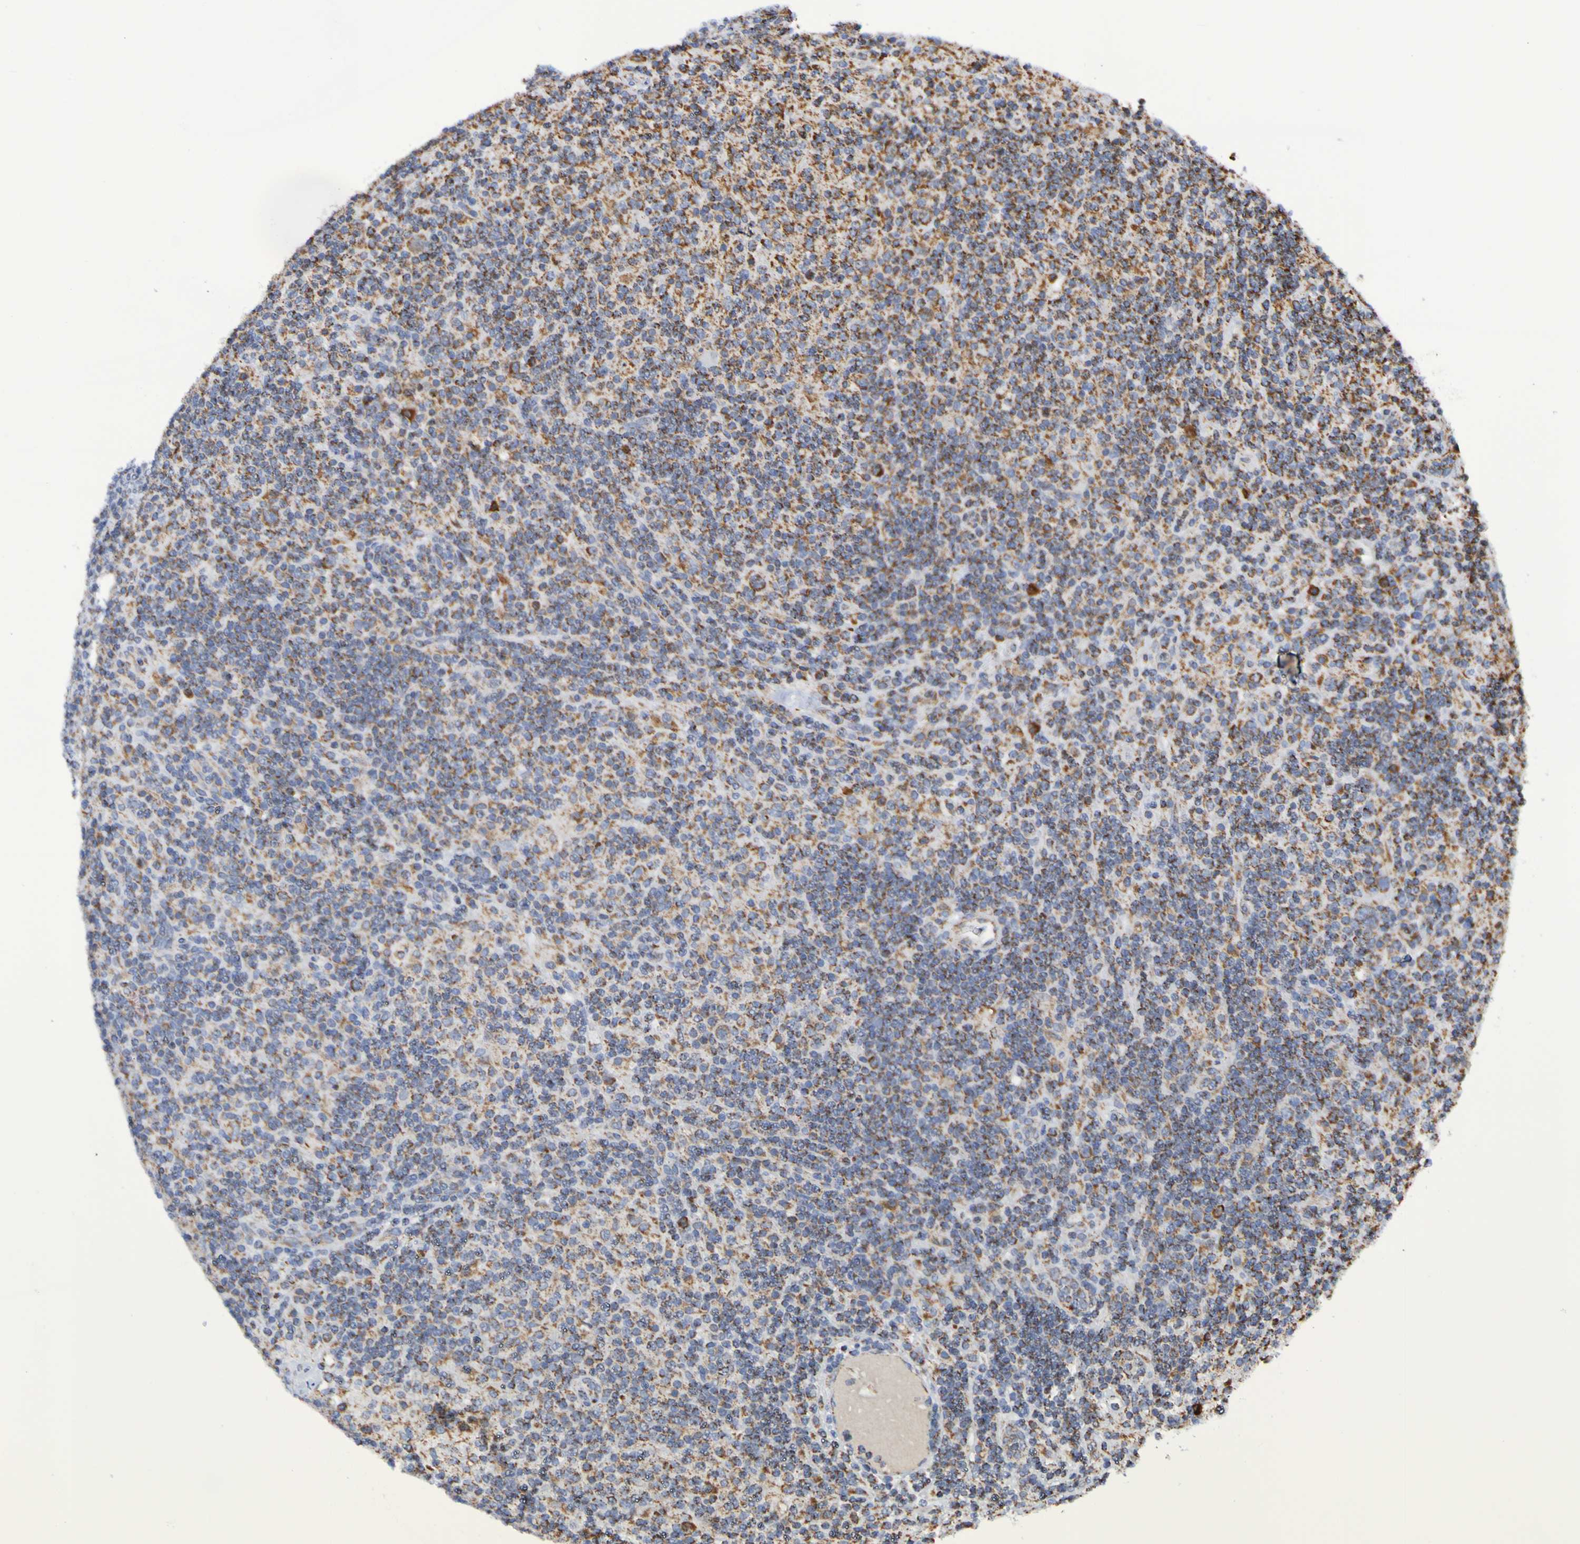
{"staining": {"intensity": "moderate", "quantity": ">75%", "location": "cytoplasmic/membranous"}, "tissue": "lymphoma", "cell_type": "Tumor cells", "image_type": "cancer", "snomed": [{"axis": "morphology", "description": "Hodgkin's disease, NOS"}, {"axis": "topography", "description": "Lymph node"}], "caption": "Immunohistochemistry histopathology image of neoplastic tissue: human lymphoma stained using immunohistochemistry reveals medium levels of moderate protein expression localized specifically in the cytoplasmic/membranous of tumor cells, appearing as a cytoplasmic/membranous brown color.", "gene": "IL18R1", "patient": {"sex": "male", "age": 70}}